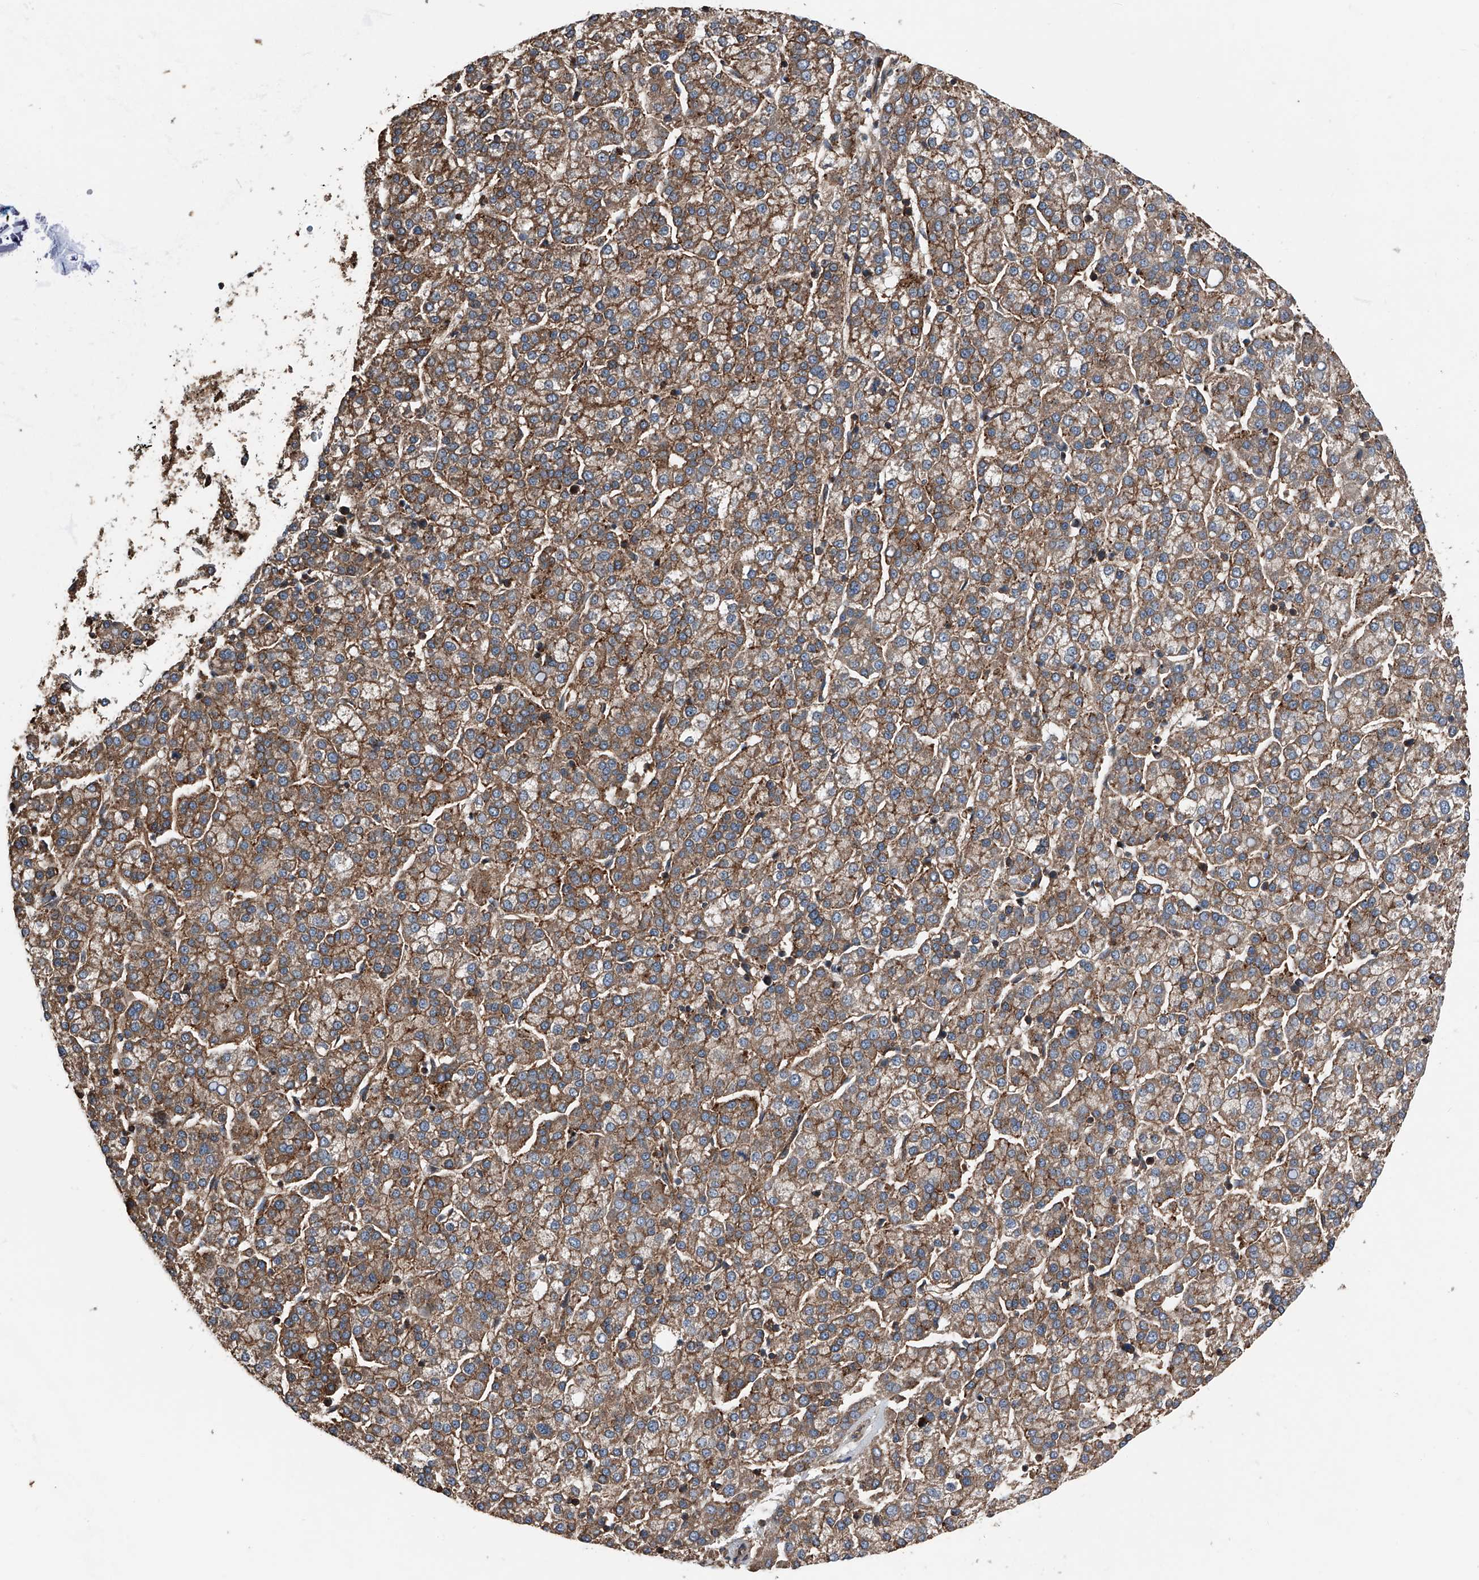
{"staining": {"intensity": "moderate", "quantity": ">75%", "location": "cytoplasmic/membranous"}, "tissue": "liver cancer", "cell_type": "Tumor cells", "image_type": "cancer", "snomed": [{"axis": "morphology", "description": "Carcinoma, Hepatocellular, NOS"}, {"axis": "topography", "description": "Liver"}], "caption": "This micrograph reveals IHC staining of hepatocellular carcinoma (liver), with medium moderate cytoplasmic/membranous staining in about >75% of tumor cells.", "gene": "KCNJ2", "patient": {"sex": "female", "age": 58}}